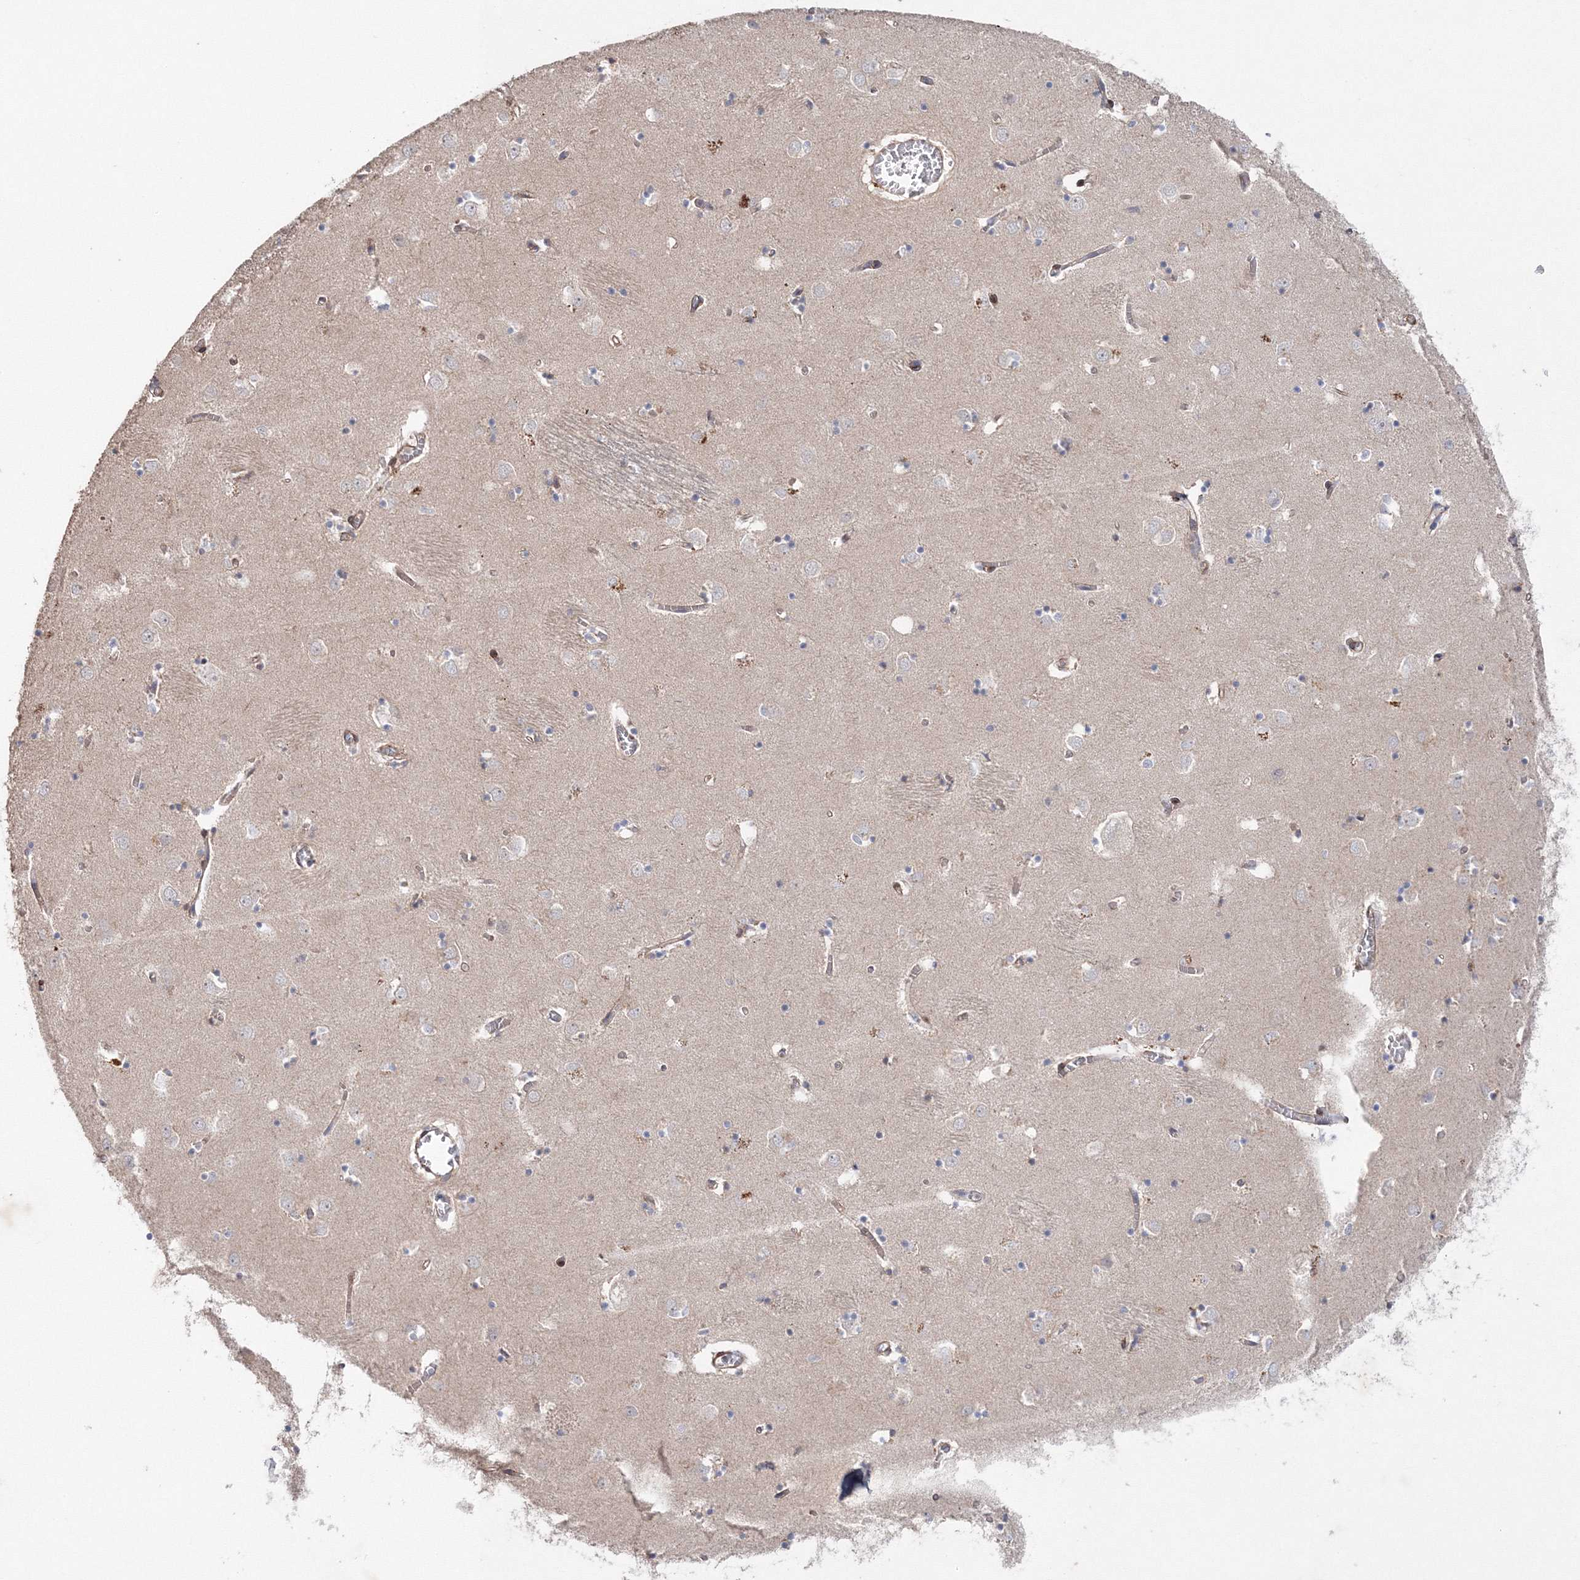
{"staining": {"intensity": "weak", "quantity": "25%-75%", "location": "cytoplasmic/membranous"}, "tissue": "caudate", "cell_type": "Glial cells", "image_type": "normal", "snomed": [{"axis": "morphology", "description": "Normal tissue, NOS"}, {"axis": "topography", "description": "Lateral ventricle wall"}], "caption": "A brown stain labels weak cytoplasmic/membranous expression of a protein in glial cells of benign caudate.", "gene": "NOA1", "patient": {"sex": "male", "age": 70}}